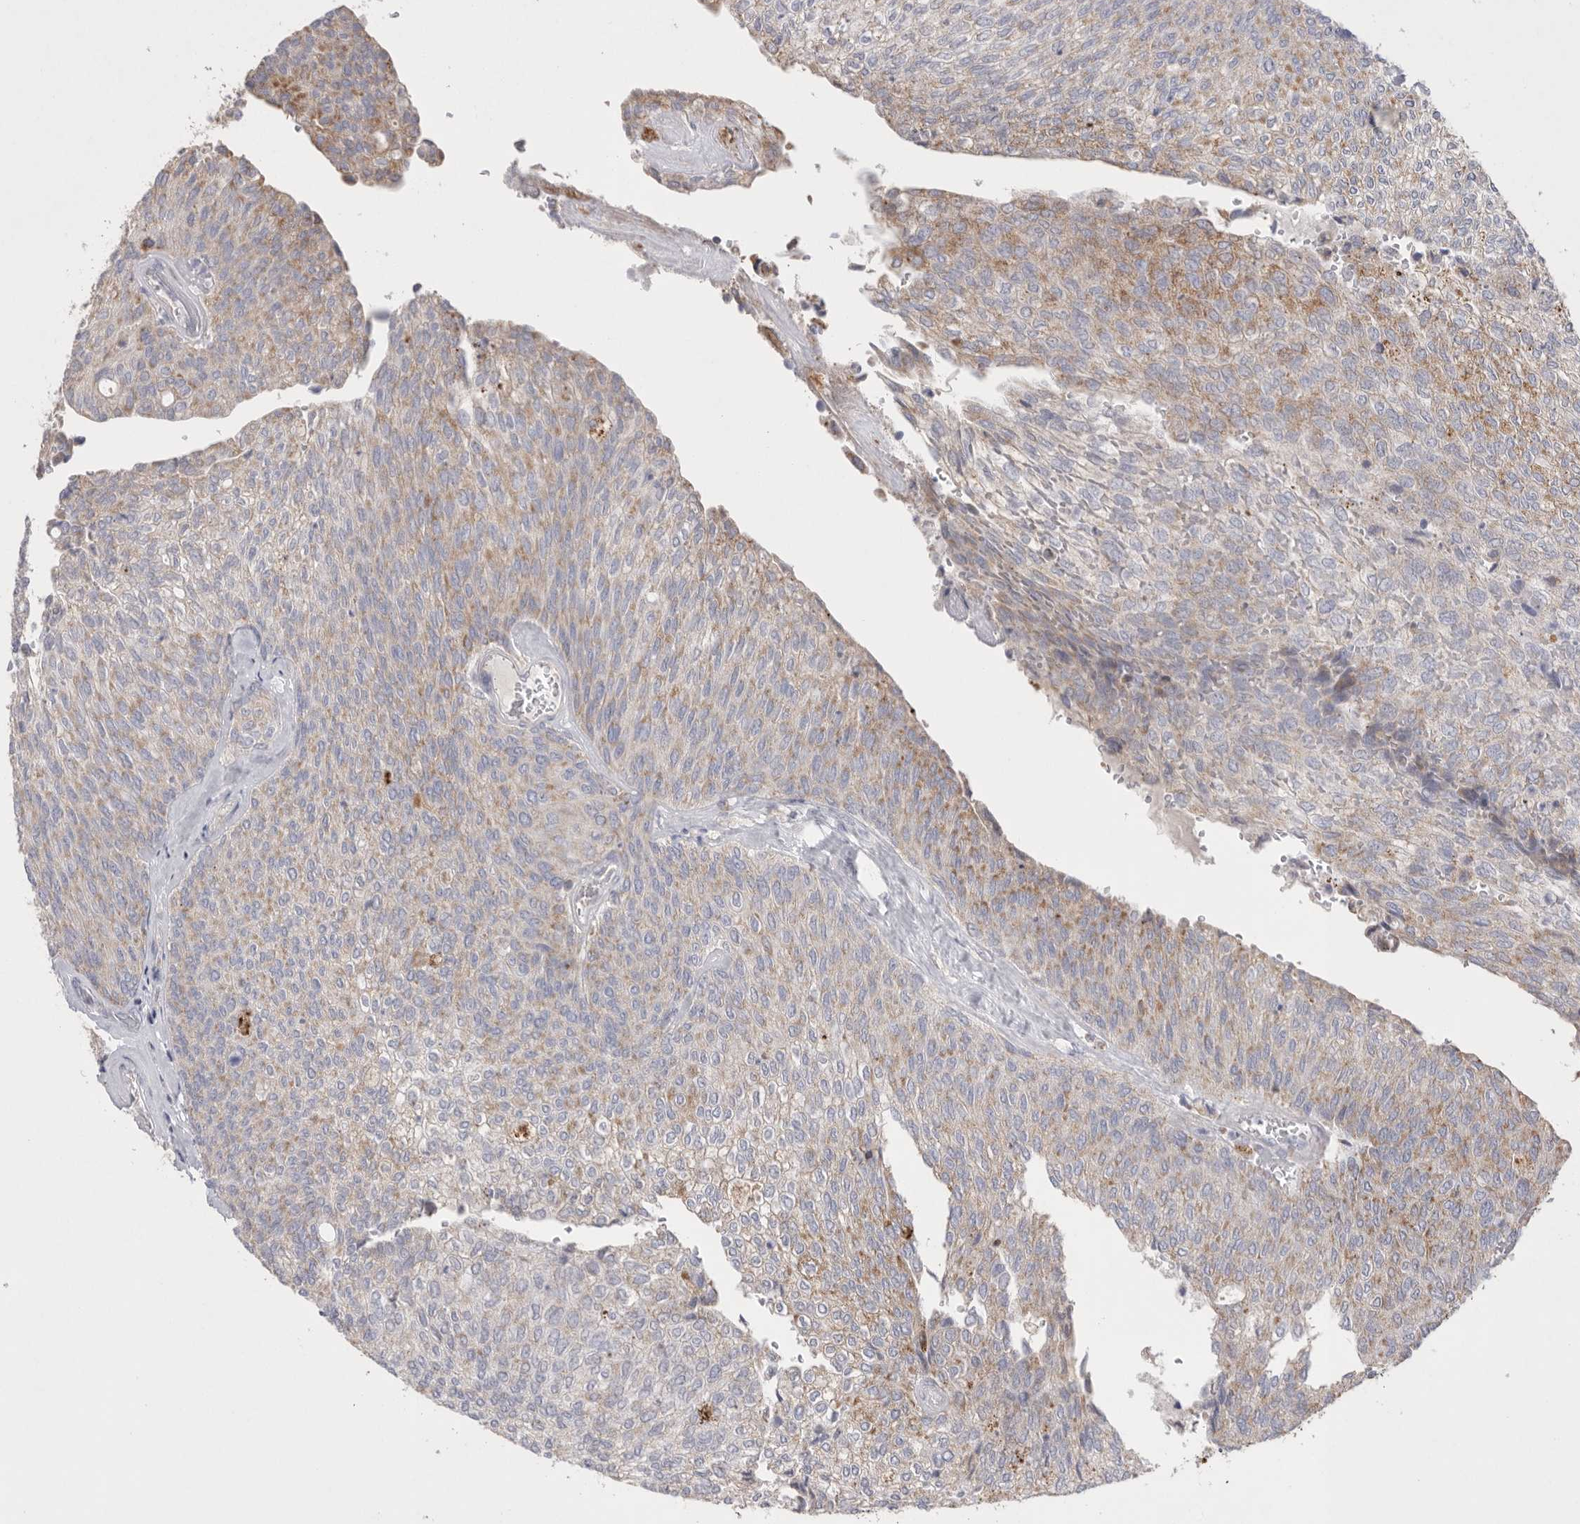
{"staining": {"intensity": "moderate", "quantity": "<25%", "location": "cytoplasmic/membranous"}, "tissue": "urothelial cancer", "cell_type": "Tumor cells", "image_type": "cancer", "snomed": [{"axis": "morphology", "description": "Urothelial carcinoma, Low grade"}, {"axis": "topography", "description": "Urinary bladder"}], "caption": "IHC of human urothelial cancer demonstrates low levels of moderate cytoplasmic/membranous positivity in about <25% of tumor cells. (Stains: DAB in brown, nuclei in blue, Microscopy: brightfield microscopy at high magnification).", "gene": "VDAC3", "patient": {"sex": "female", "age": 79}}